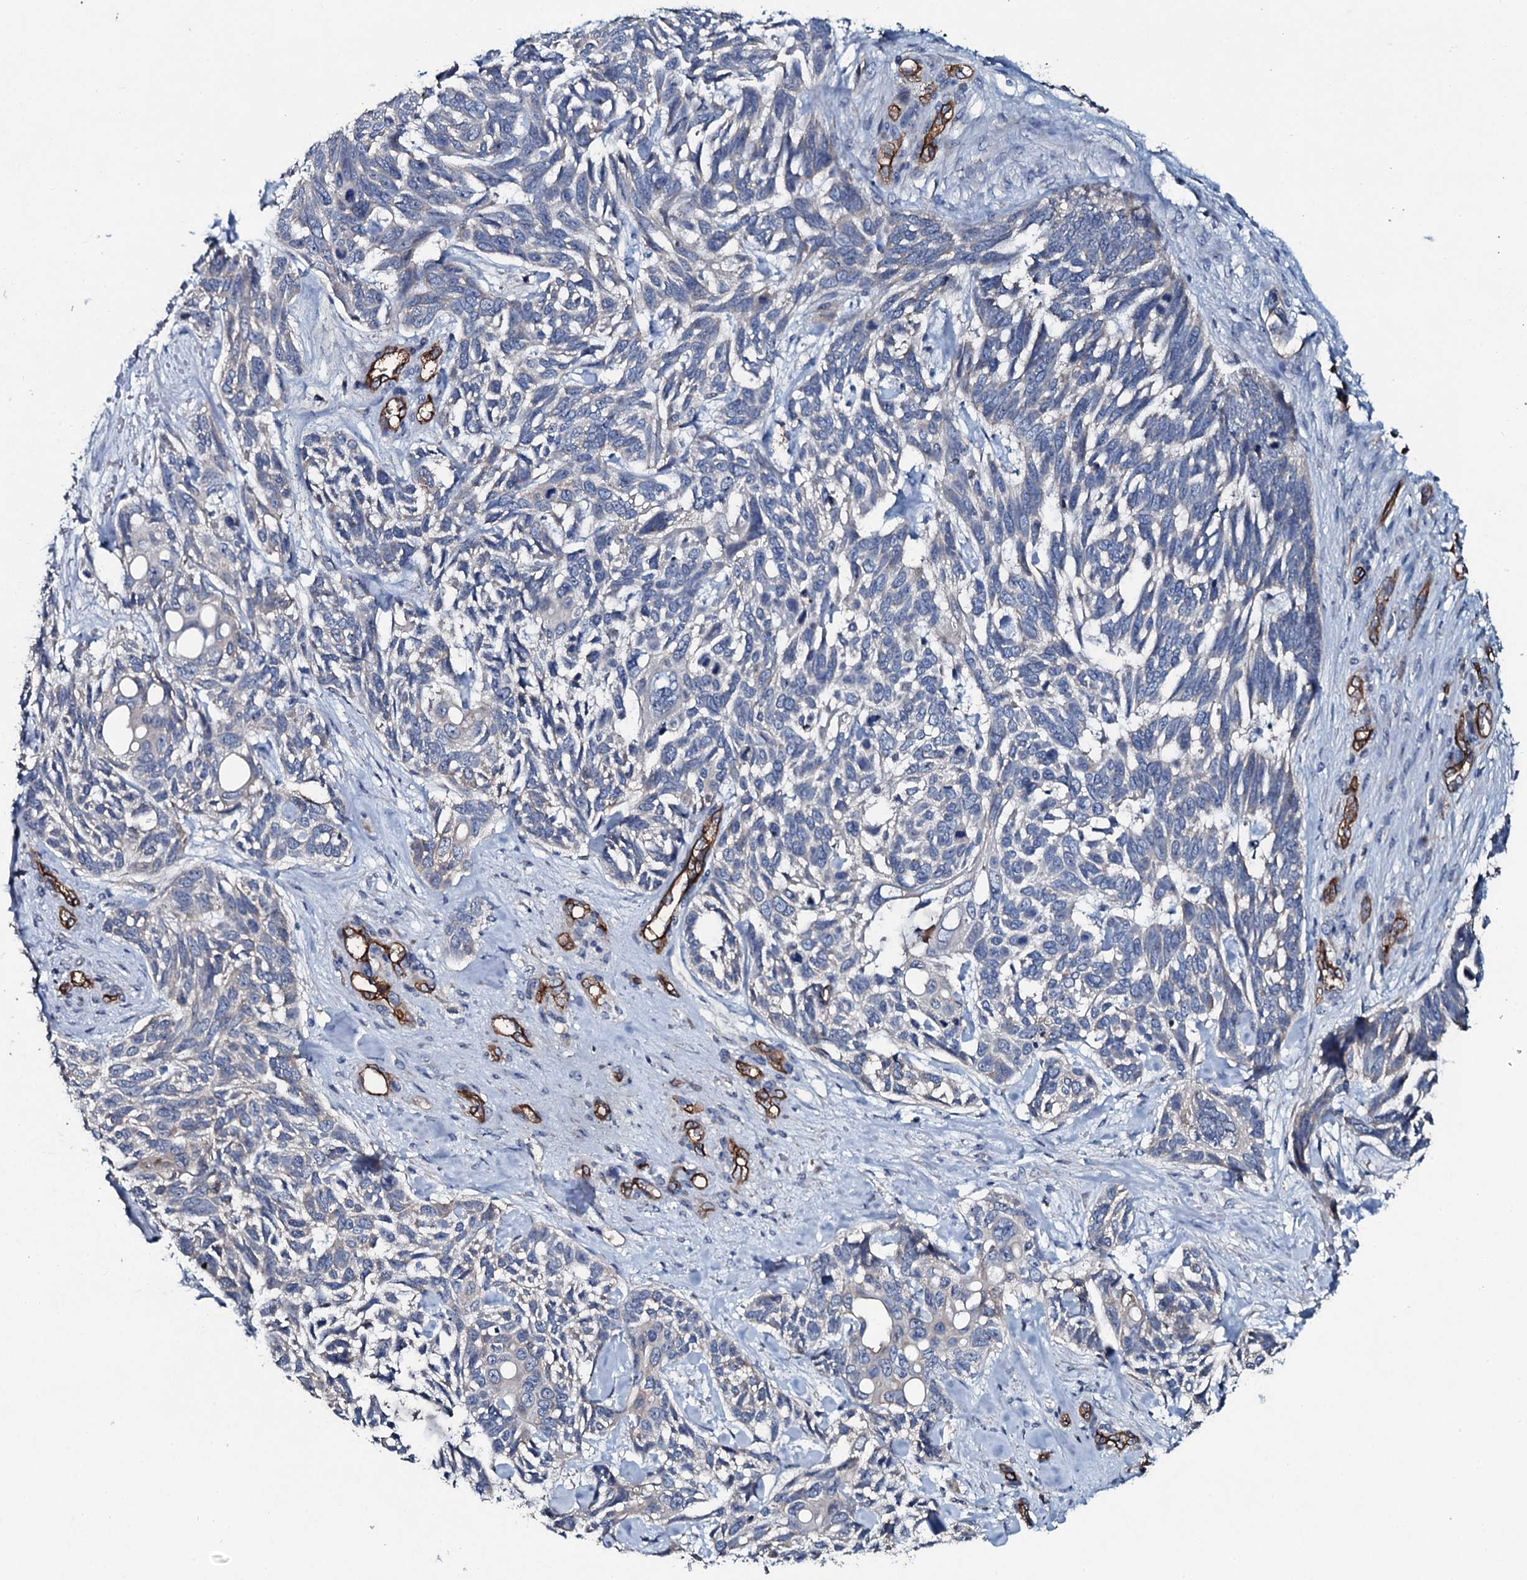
{"staining": {"intensity": "negative", "quantity": "none", "location": "none"}, "tissue": "skin cancer", "cell_type": "Tumor cells", "image_type": "cancer", "snomed": [{"axis": "morphology", "description": "Basal cell carcinoma"}, {"axis": "topography", "description": "Skin"}], "caption": "IHC of human skin cancer reveals no expression in tumor cells.", "gene": "CLEC14A", "patient": {"sex": "male", "age": 88}}